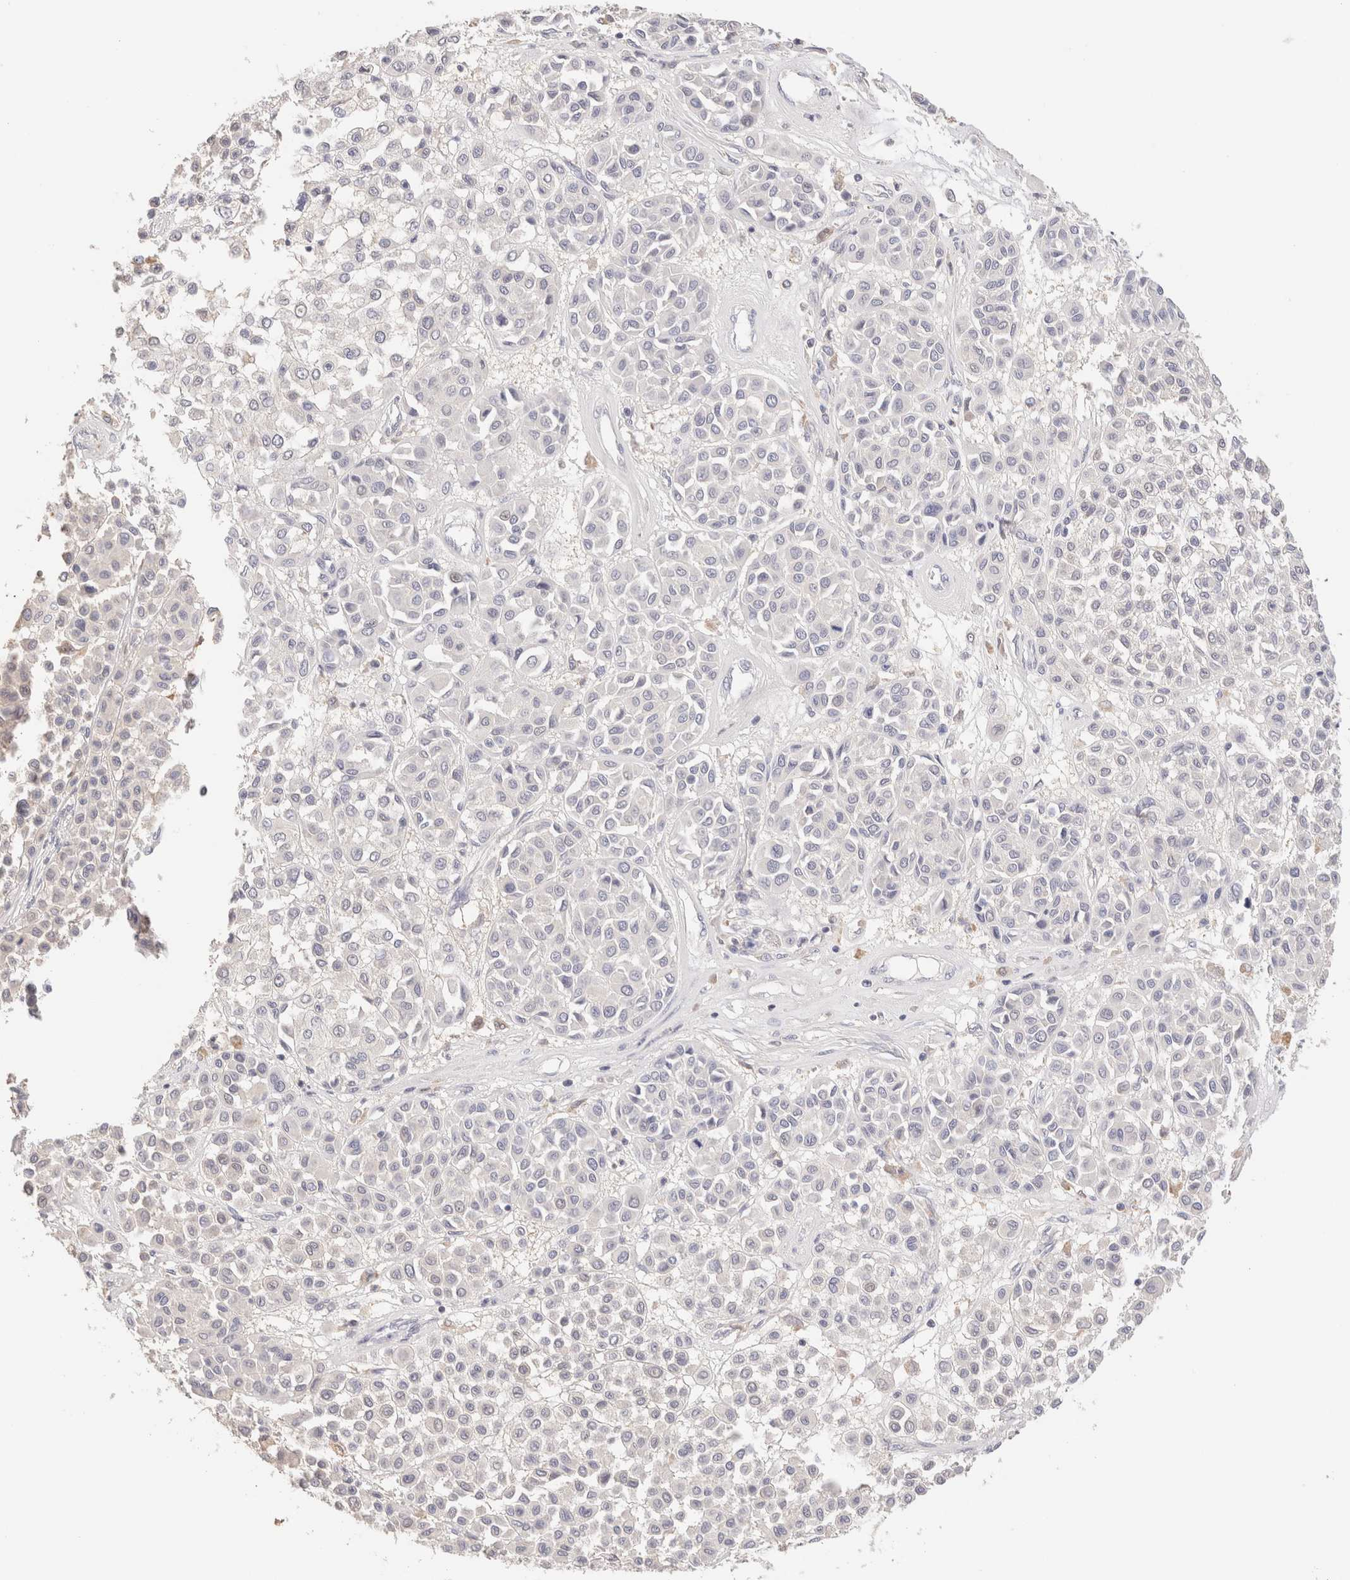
{"staining": {"intensity": "negative", "quantity": "none", "location": "none"}, "tissue": "melanoma", "cell_type": "Tumor cells", "image_type": "cancer", "snomed": [{"axis": "morphology", "description": "Malignant melanoma, Metastatic site"}, {"axis": "topography", "description": "Soft tissue"}], "caption": "An image of human malignant melanoma (metastatic site) is negative for staining in tumor cells.", "gene": "SCGB2A2", "patient": {"sex": "male", "age": 41}}